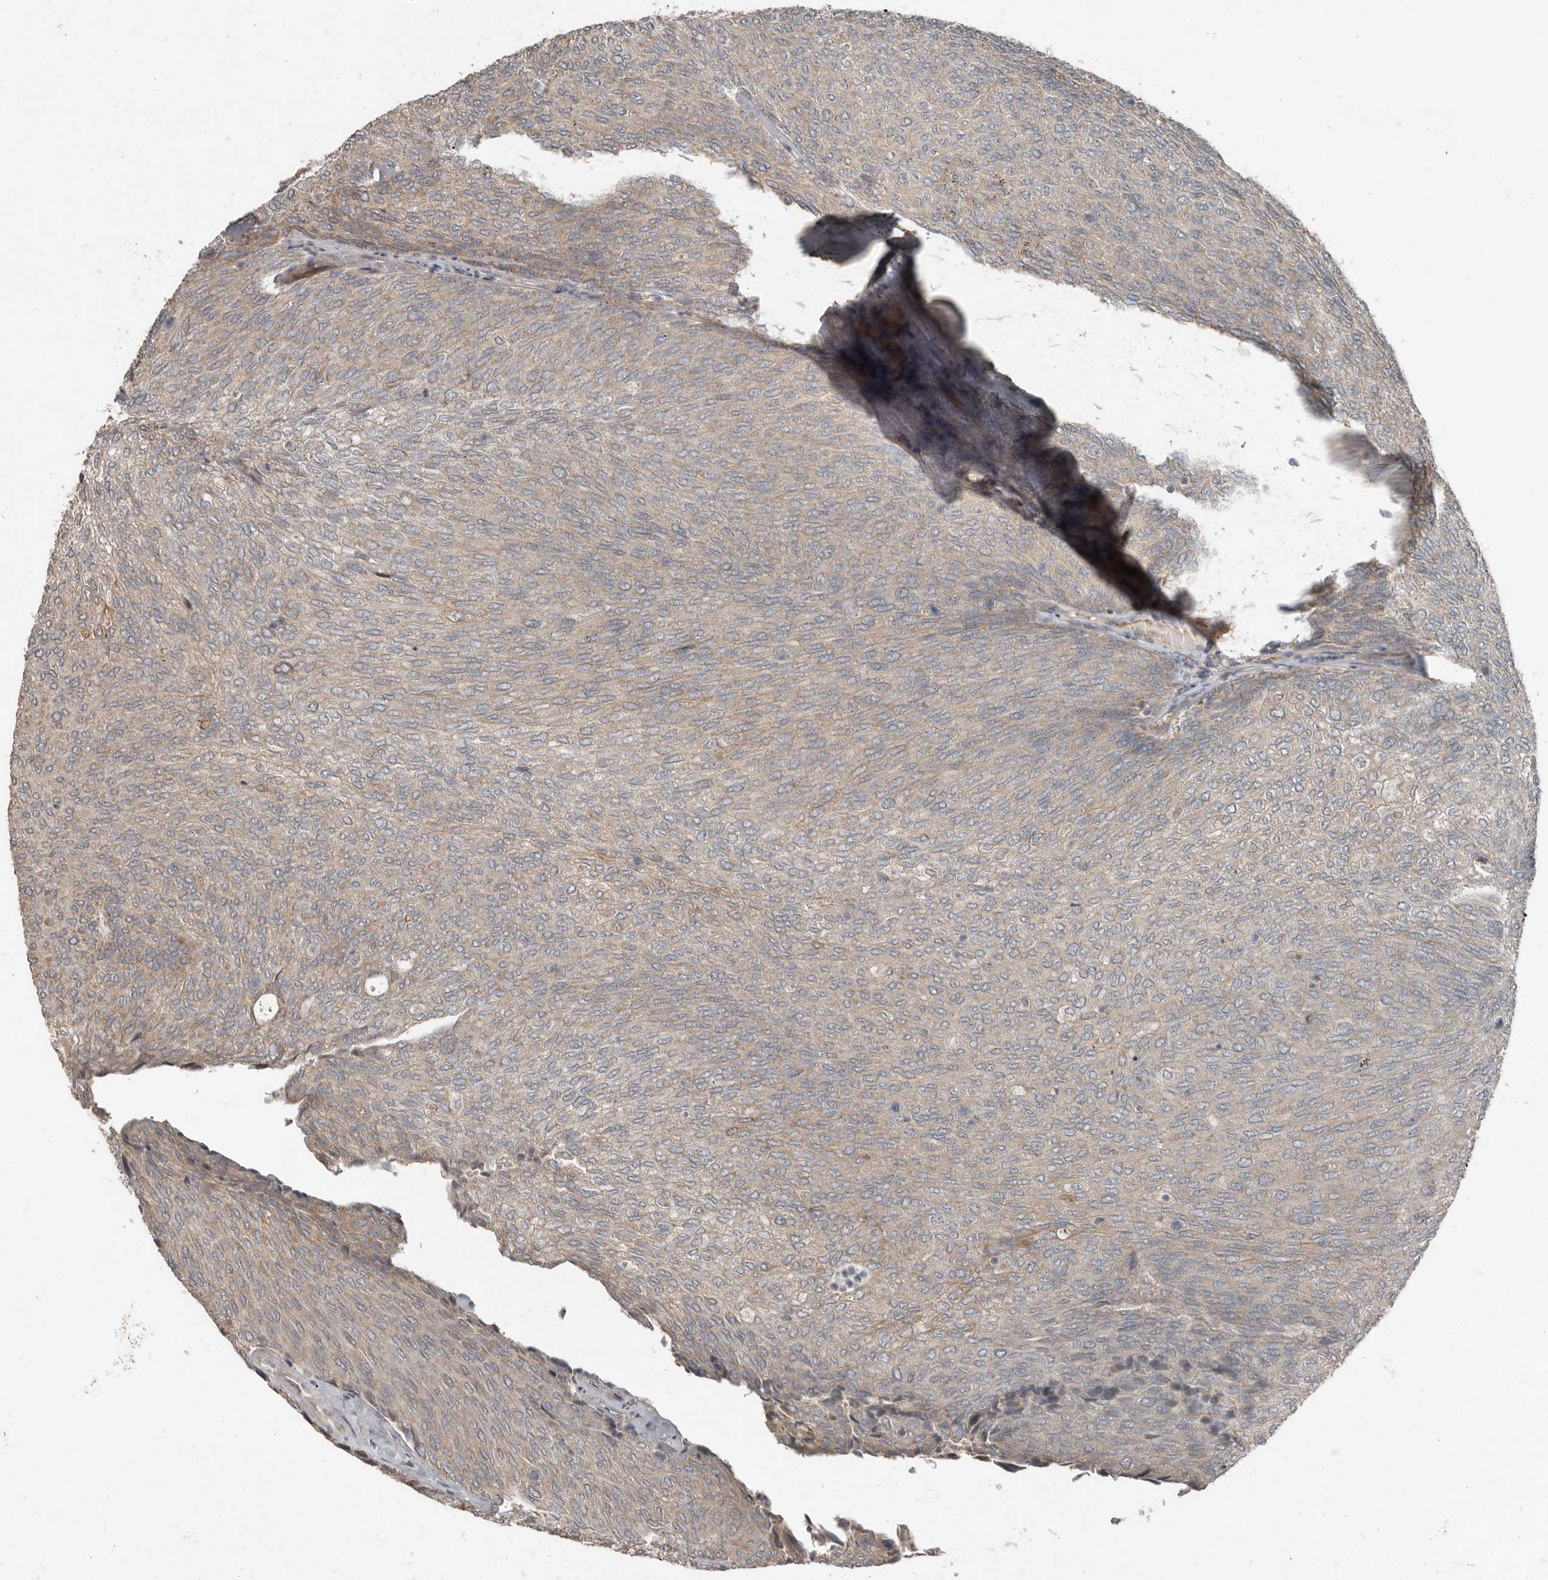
{"staining": {"intensity": "weak", "quantity": "25%-75%", "location": "cytoplasmic/membranous"}, "tissue": "urothelial cancer", "cell_type": "Tumor cells", "image_type": "cancer", "snomed": [{"axis": "morphology", "description": "Urothelial carcinoma, Low grade"}, {"axis": "topography", "description": "Urinary bladder"}], "caption": "Low-grade urothelial carcinoma was stained to show a protein in brown. There is low levels of weak cytoplasmic/membranous positivity in approximately 25%-75% of tumor cells.", "gene": "SLC6A7", "patient": {"sex": "female", "age": 79}}